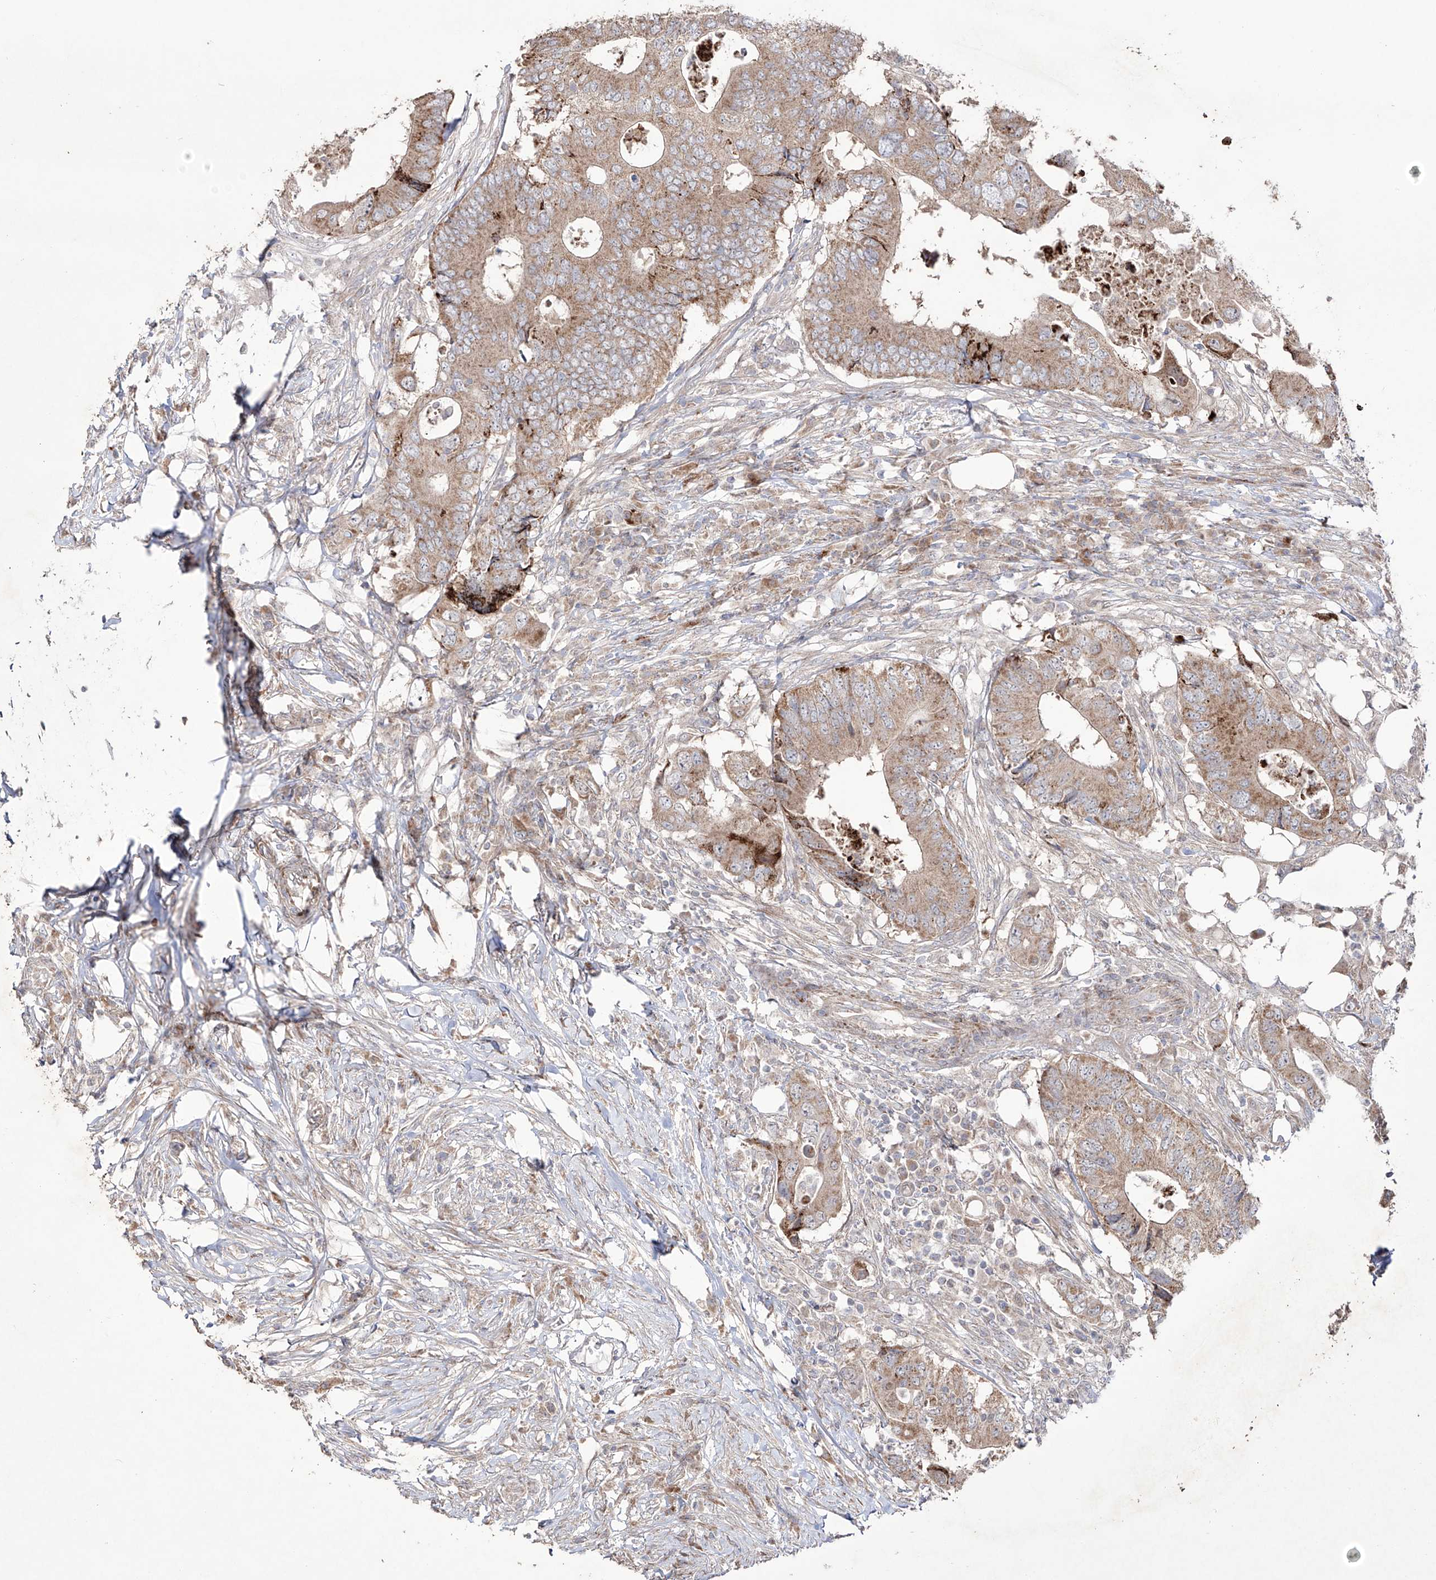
{"staining": {"intensity": "moderate", "quantity": ">75%", "location": "cytoplasmic/membranous"}, "tissue": "colorectal cancer", "cell_type": "Tumor cells", "image_type": "cancer", "snomed": [{"axis": "morphology", "description": "Adenocarcinoma, NOS"}, {"axis": "topography", "description": "Colon"}], "caption": "Colorectal cancer tissue displays moderate cytoplasmic/membranous positivity in about >75% of tumor cells", "gene": "YKT6", "patient": {"sex": "male", "age": 71}}